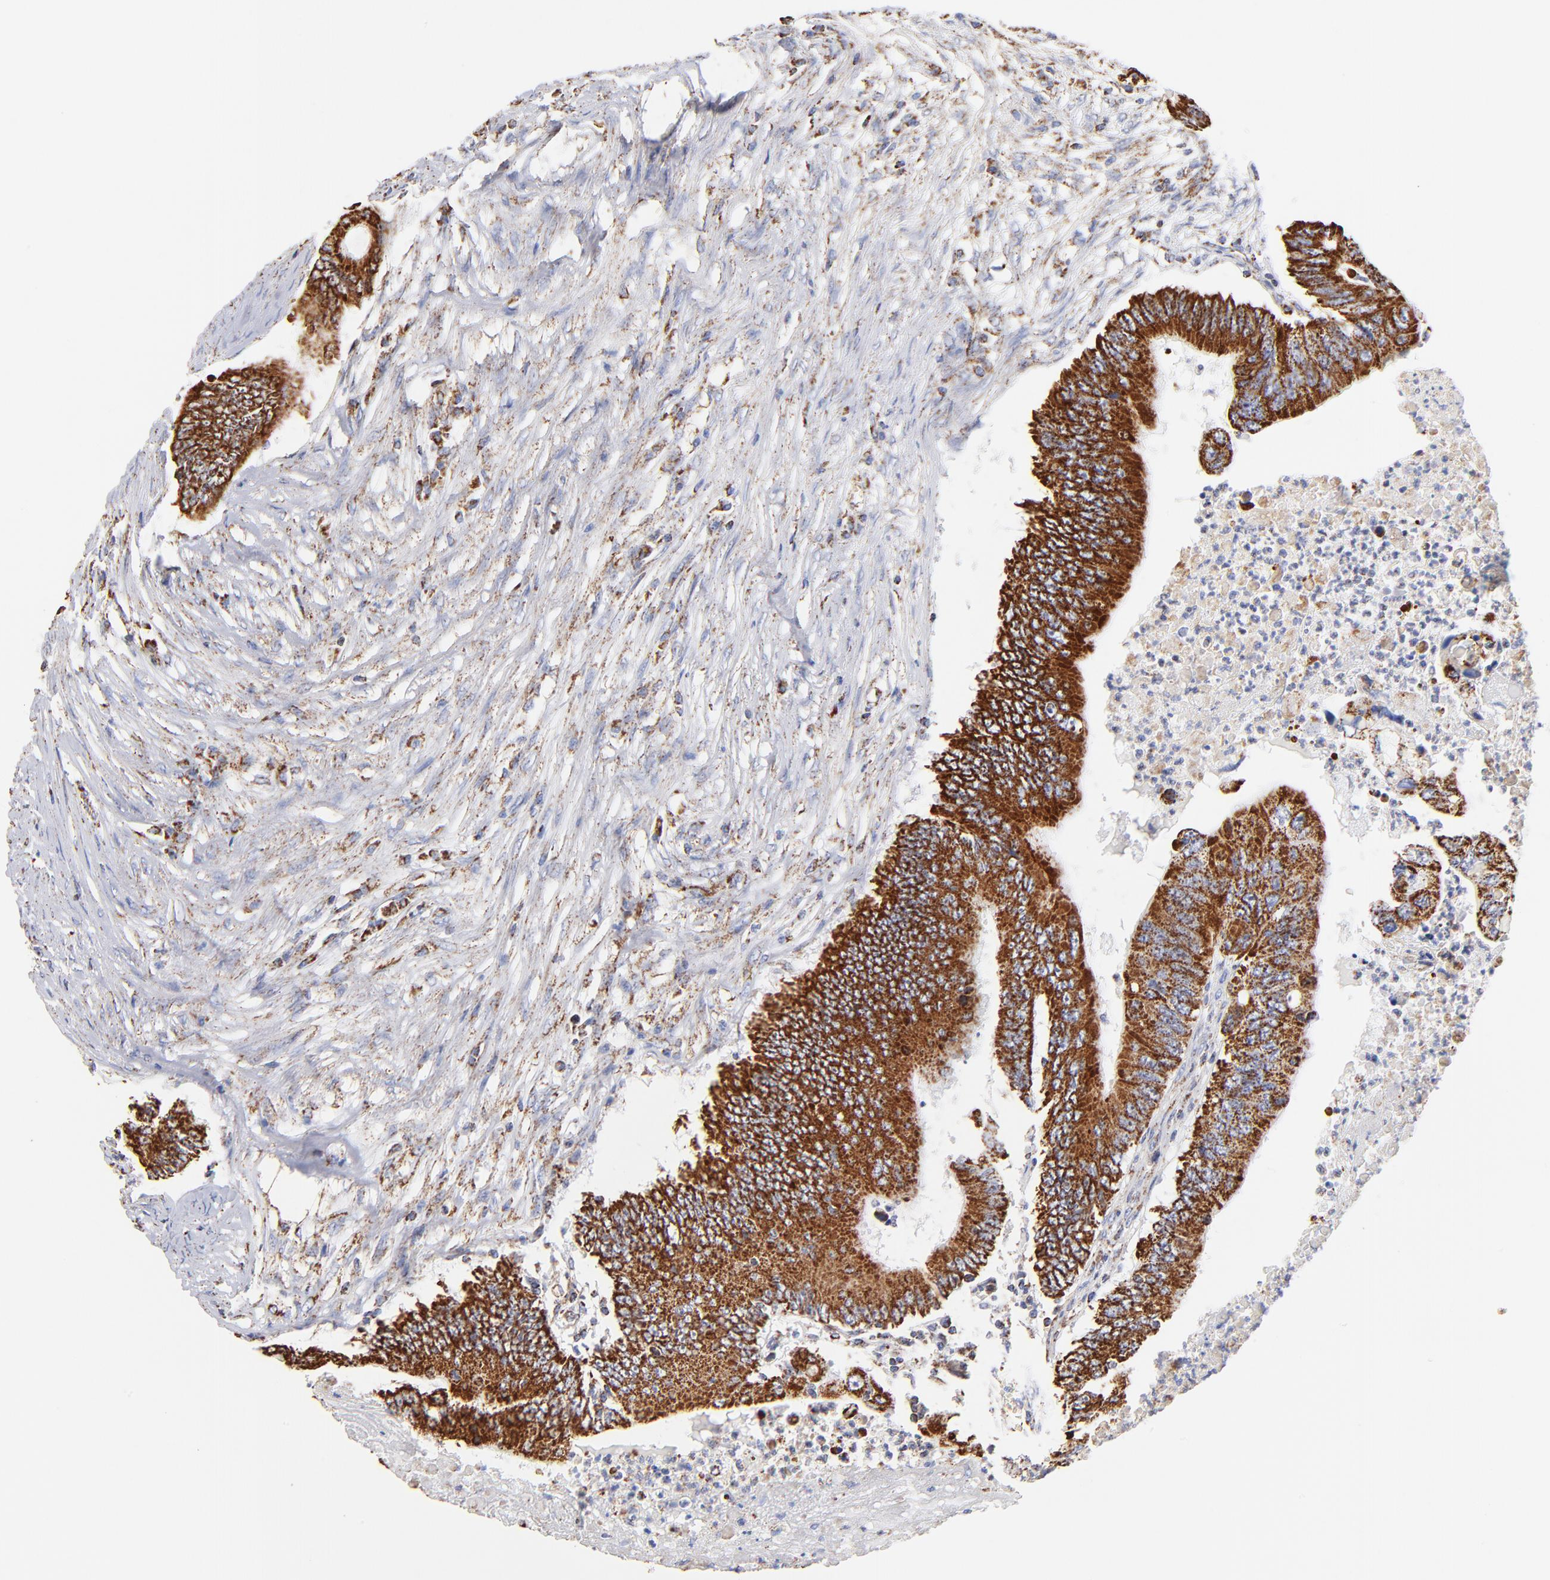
{"staining": {"intensity": "strong", "quantity": ">75%", "location": "cytoplasmic/membranous"}, "tissue": "colorectal cancer", "cell_type": "Tumor cells", "image_type": "cancer", "snomed": [{"axis": "morphology", "description": "Adenocarcinoma, NOS"}, {"axis": "topography", "description": "Colon"}], "caption": "High-power microscopy captured an IHC photomicrograph of adenocarcinoma (colorectal), revealing strong cytoplasmic/membranous staining in approximately >75% of tumor cells. The staining is performed using DAB brown chromogen to label protein expression. The nuclei are counter-stained blue using hematoxylin.", "gene": "PHB1", "patient": {"sex": "male", "age": 65}}